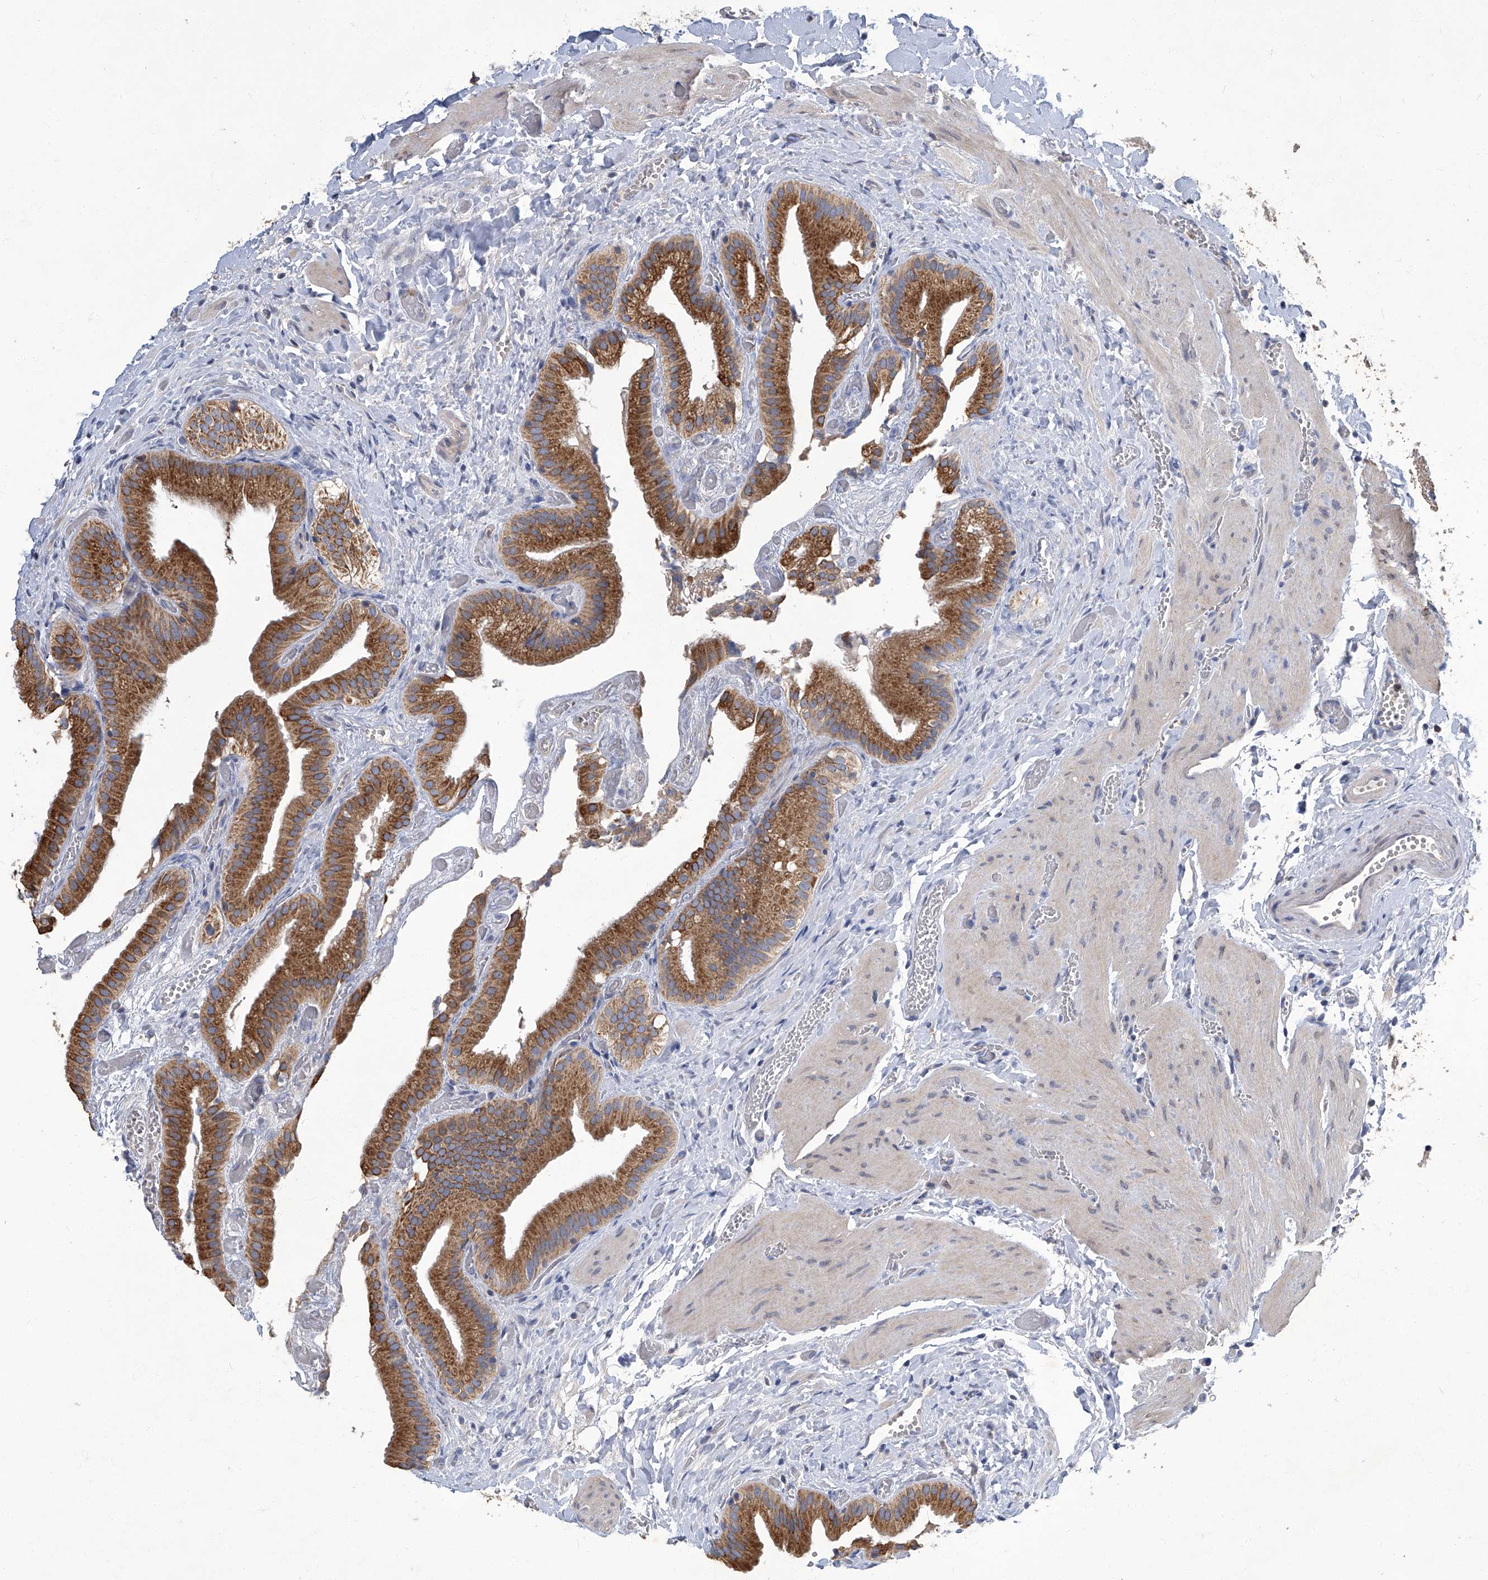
{"staining": {"intensity": "strong", "quantity": ">75%", "location": "cytoplasmic/membranous"}, "tissue": "gallbladder", "cell_type": "Glandular cells", "image_type": "normal", "snomed": [{"axis": "morphology", "description": "Normal tissue, NOS"}, {"axis": "topography", "description": "Gallbladder"}], "caption": "Protein staining of benign gallbladder exhibits strong cytoplasmic/membranous positivity in approximately >75% of glandular cells. (Stains: DAB in brown, nuclei in blue, Microscopy: brightfield microscopy at high magnification).", "gene": "TGFBR1", "patient": {"sex": "female", "age": 64}}